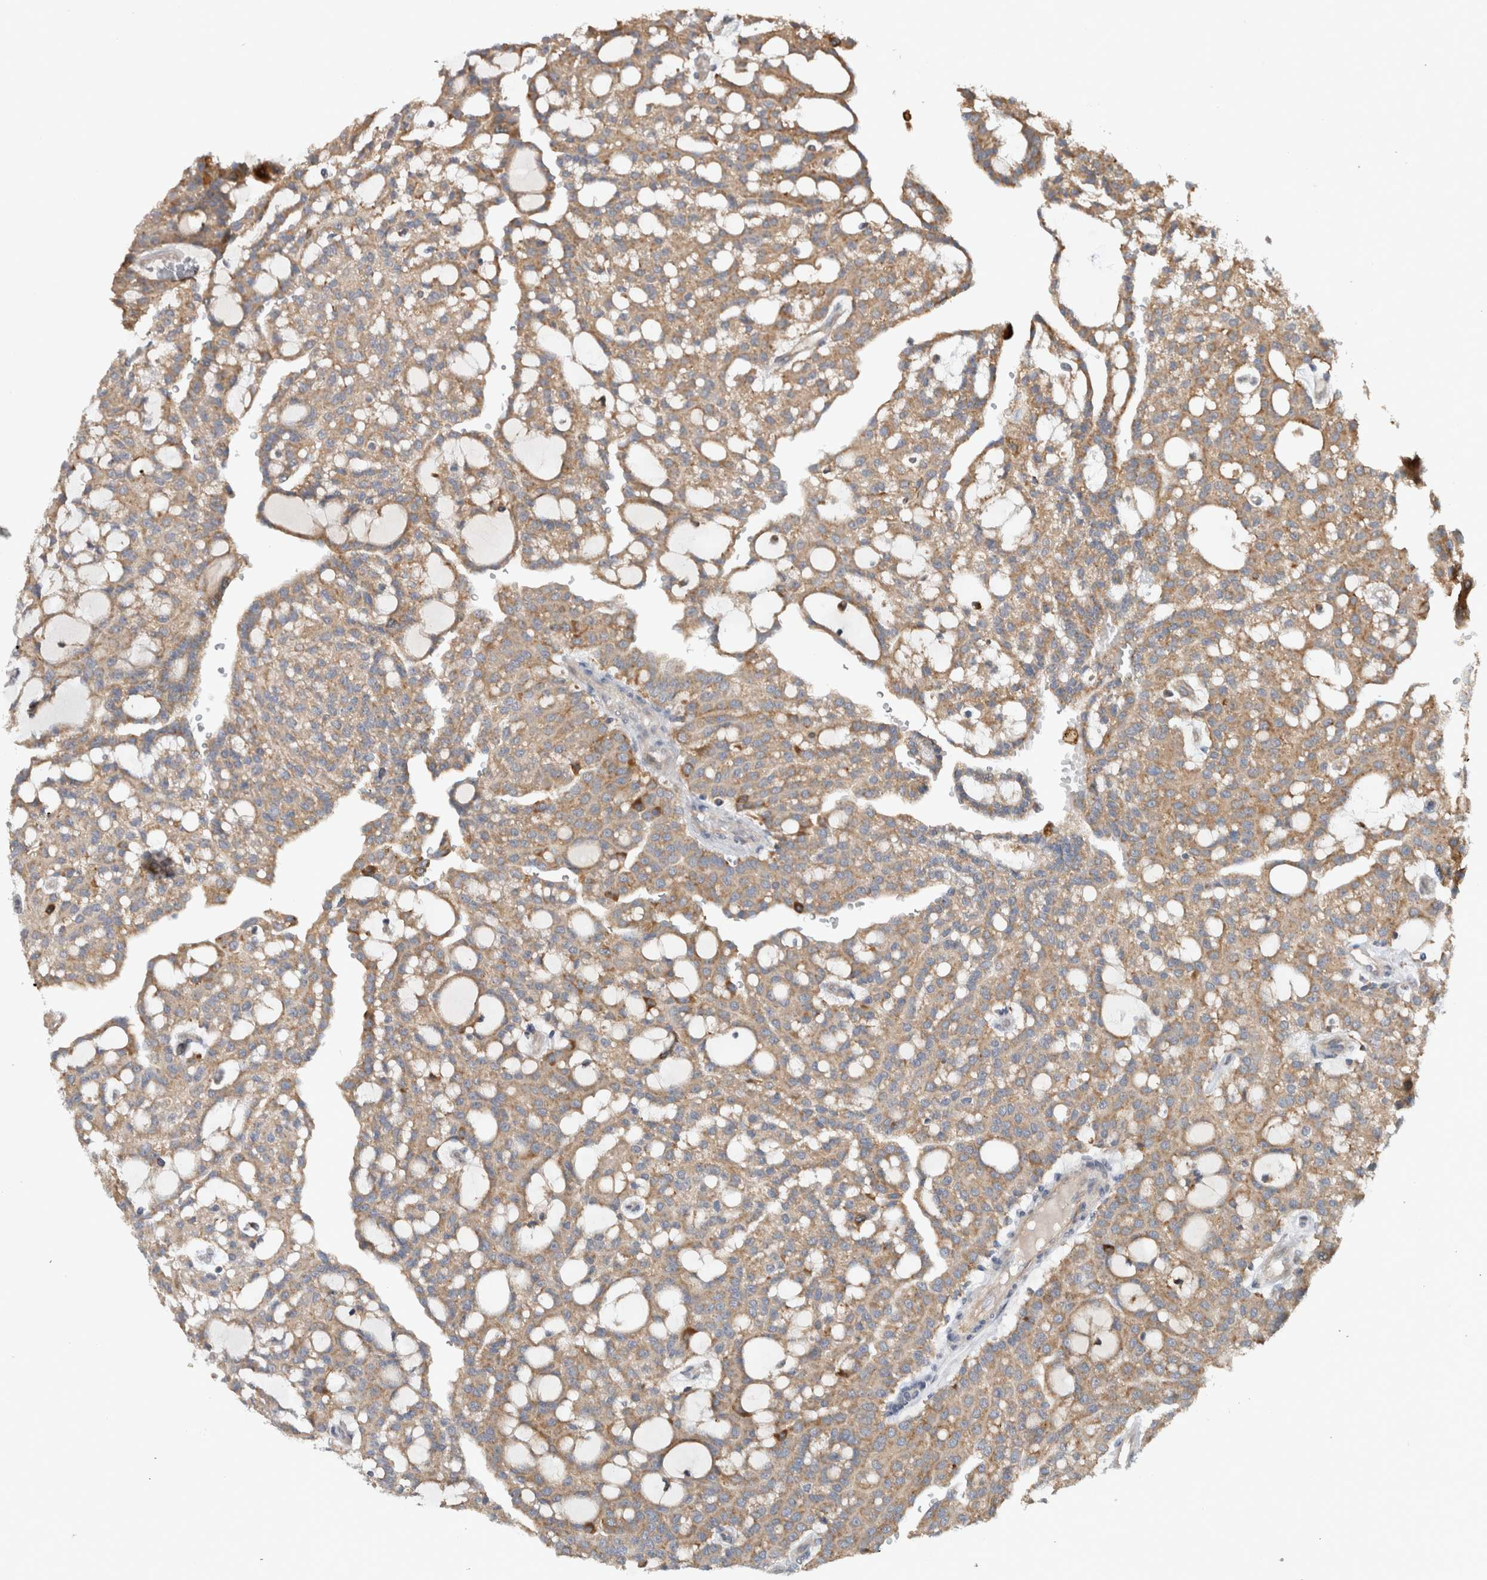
{"staining": {"intensity": "weak", "quantity": ">75%", "location": "cytoplasmic/membranous"}, "tissue": "renal cancer", "cell_type": "Tumor cells", "image_type": "cancer", "snomed": [{"axis": "morphology", "description": "Adenocarcinoma, NOS"}, {"axis": "topography", "description": "Kidney"}], "caption": "Renal cancer (adenocarcinoma) stained with a protein marker shows weak staining in tumor cells.", "gene": "ADGRL3", "patient": {"sex": "male", "age": 63}}